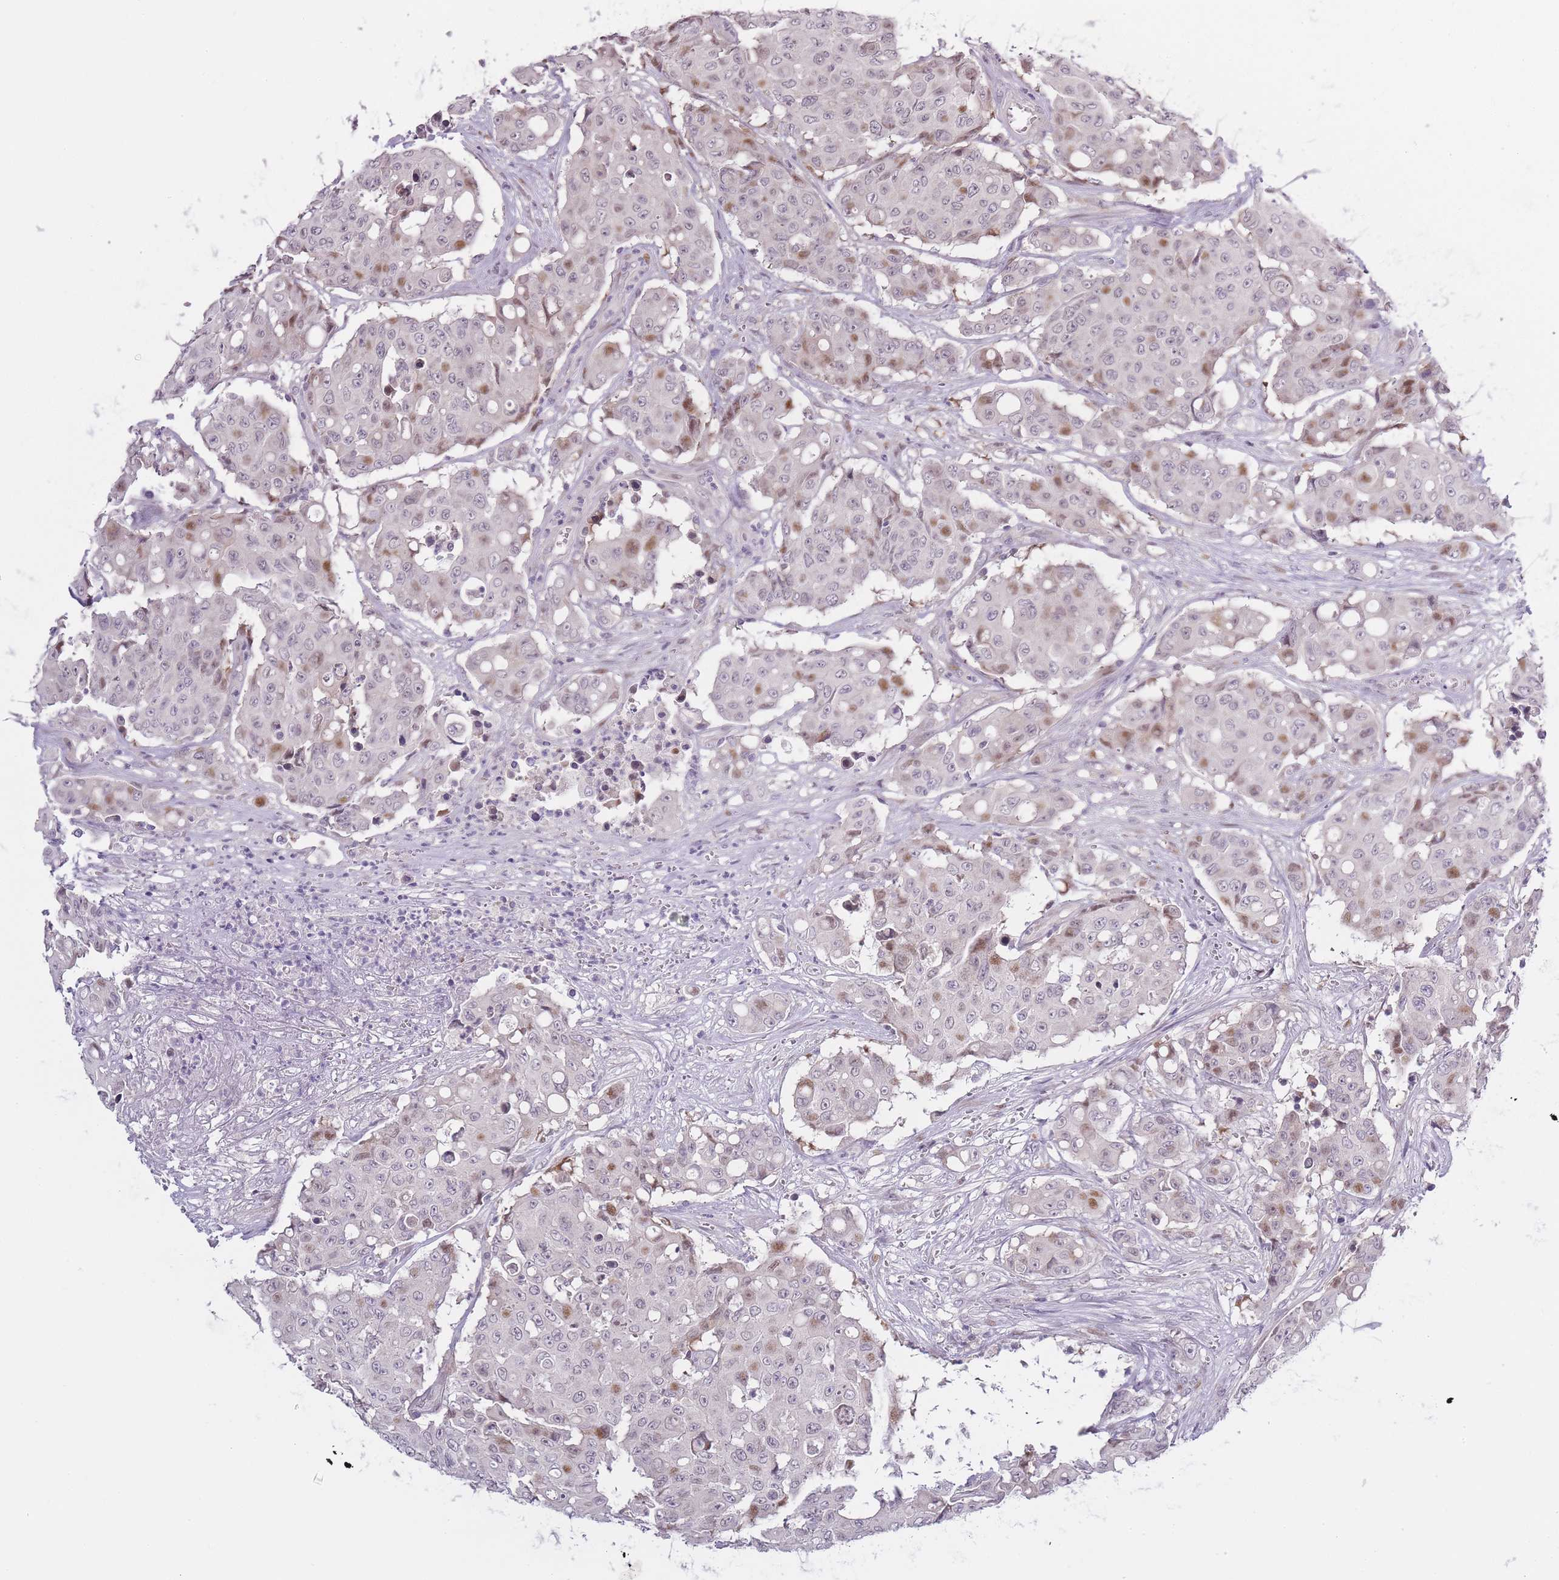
{"staining": {"intensity": "moderate", "quantity": "<25%", "location": "nuclear"}, "tissue": "colorectal cancer", "cell_type": "Tumor cells", "image_type": "cancer", "snomed": [{"axis": "morphology", "description": "Adenocarcinoma, NOS"}, {"axis": "topography", "description": "Colon"}], "caption": "Brown immunohistochemical staining in human adenocarcinoma (colorectal) exhibits moderate nuclear staining in approximately <25% of tumor cells.", "gene": "OGG1", "patient": {"sex": "male", "age": 51}}